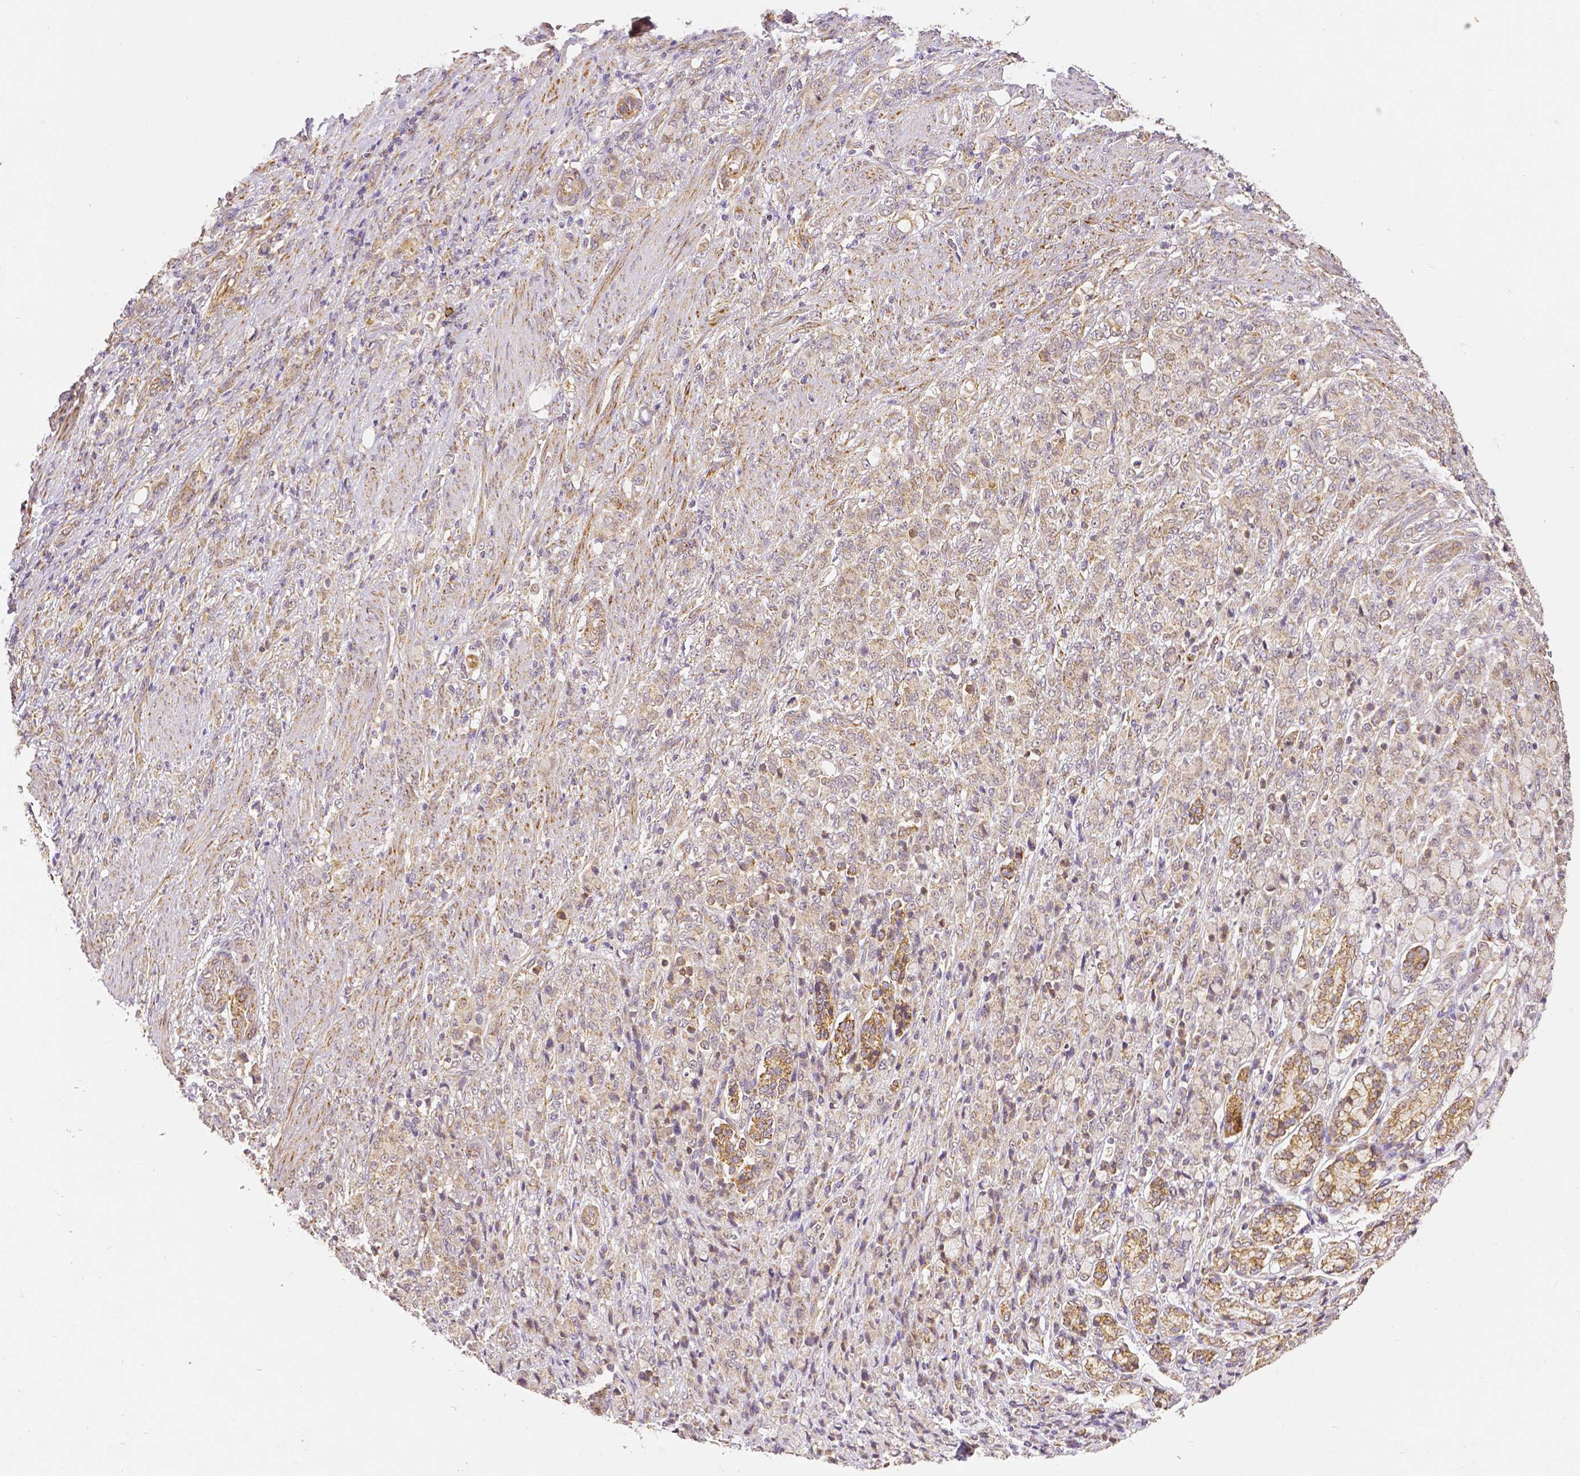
{"staining": {"intensity": "weak", "quantity": "25%-75%", "location": "cytoplasmic/membranous"}, "tissue": "stomach cancer", "cell_type": "Tumor cells", "image_type": "cancer", "snomed": [{"axis": "morphology", "description": "Adenocarcinoma, NOS"}, {"axis": "topography", "description": "Stomach"}], "caption": "Immunohistochemistry (DAB) staining of adenocarcinoma (stomach) displays weak cytoplasmic/membranous protein staining in about 25%-75% of tumor cells. (DAB IHC with brightfield microscopy, high magnification).", "gene": "RHOT1", "patient": {"sex": "female", "age": 79}}